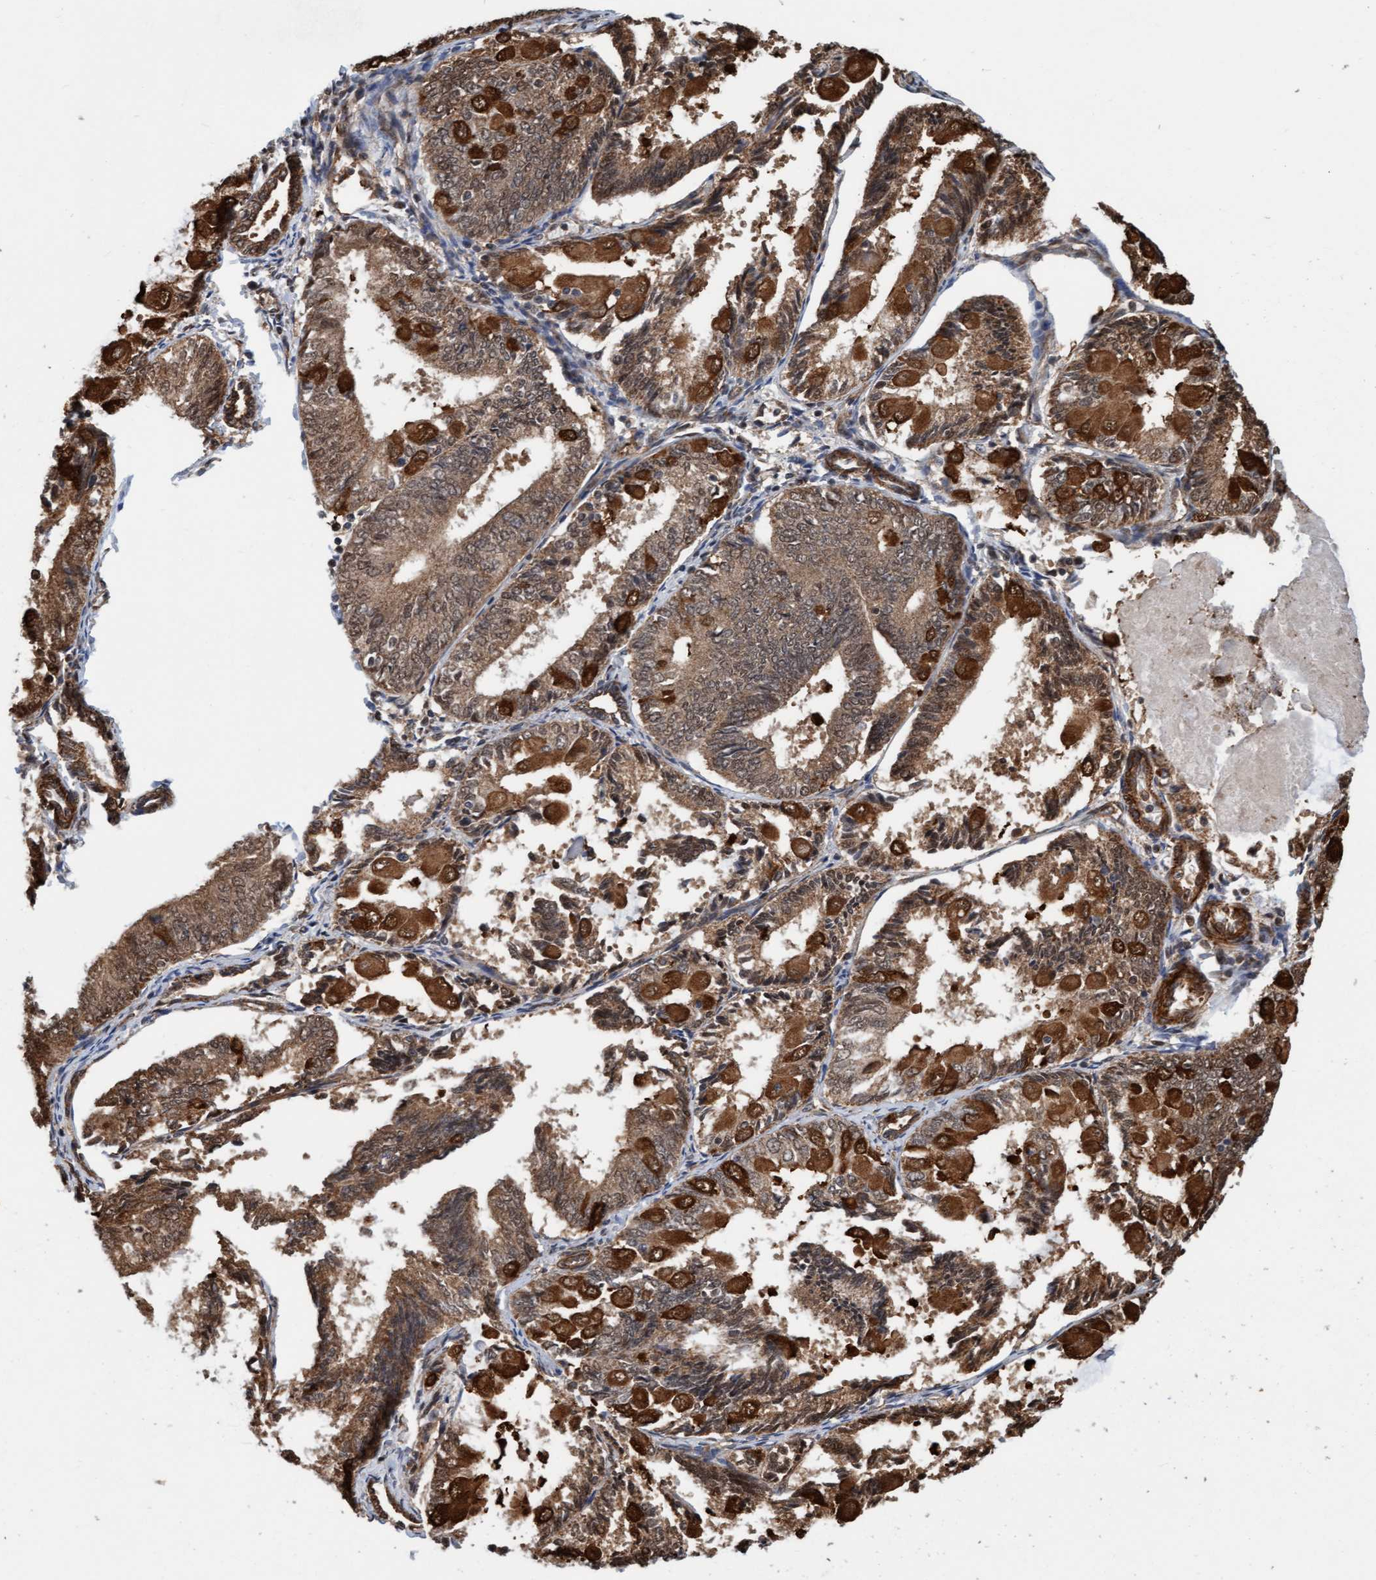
{"staining": {"intensity": "moderate", "quantity": ">75%", "location": "cytoplasmic/membranous"}, "tissue": "endometrial cancer", "cell_type": "Tumor cells", "image_type": "cancer", "snomed": [{"axis": "morphology", "description": "Adenocarcinoma, NOS"}, {"axis": "topography", "description": "Endometrium"}], "caption": "Protein staining reveals moderate cytoplasmic/membranous expression in about >75% of tumor cells in adenocarcinoma (endometrial).", "gene": "STXBP4", "patient": {"sex": "female", "age": 81}}